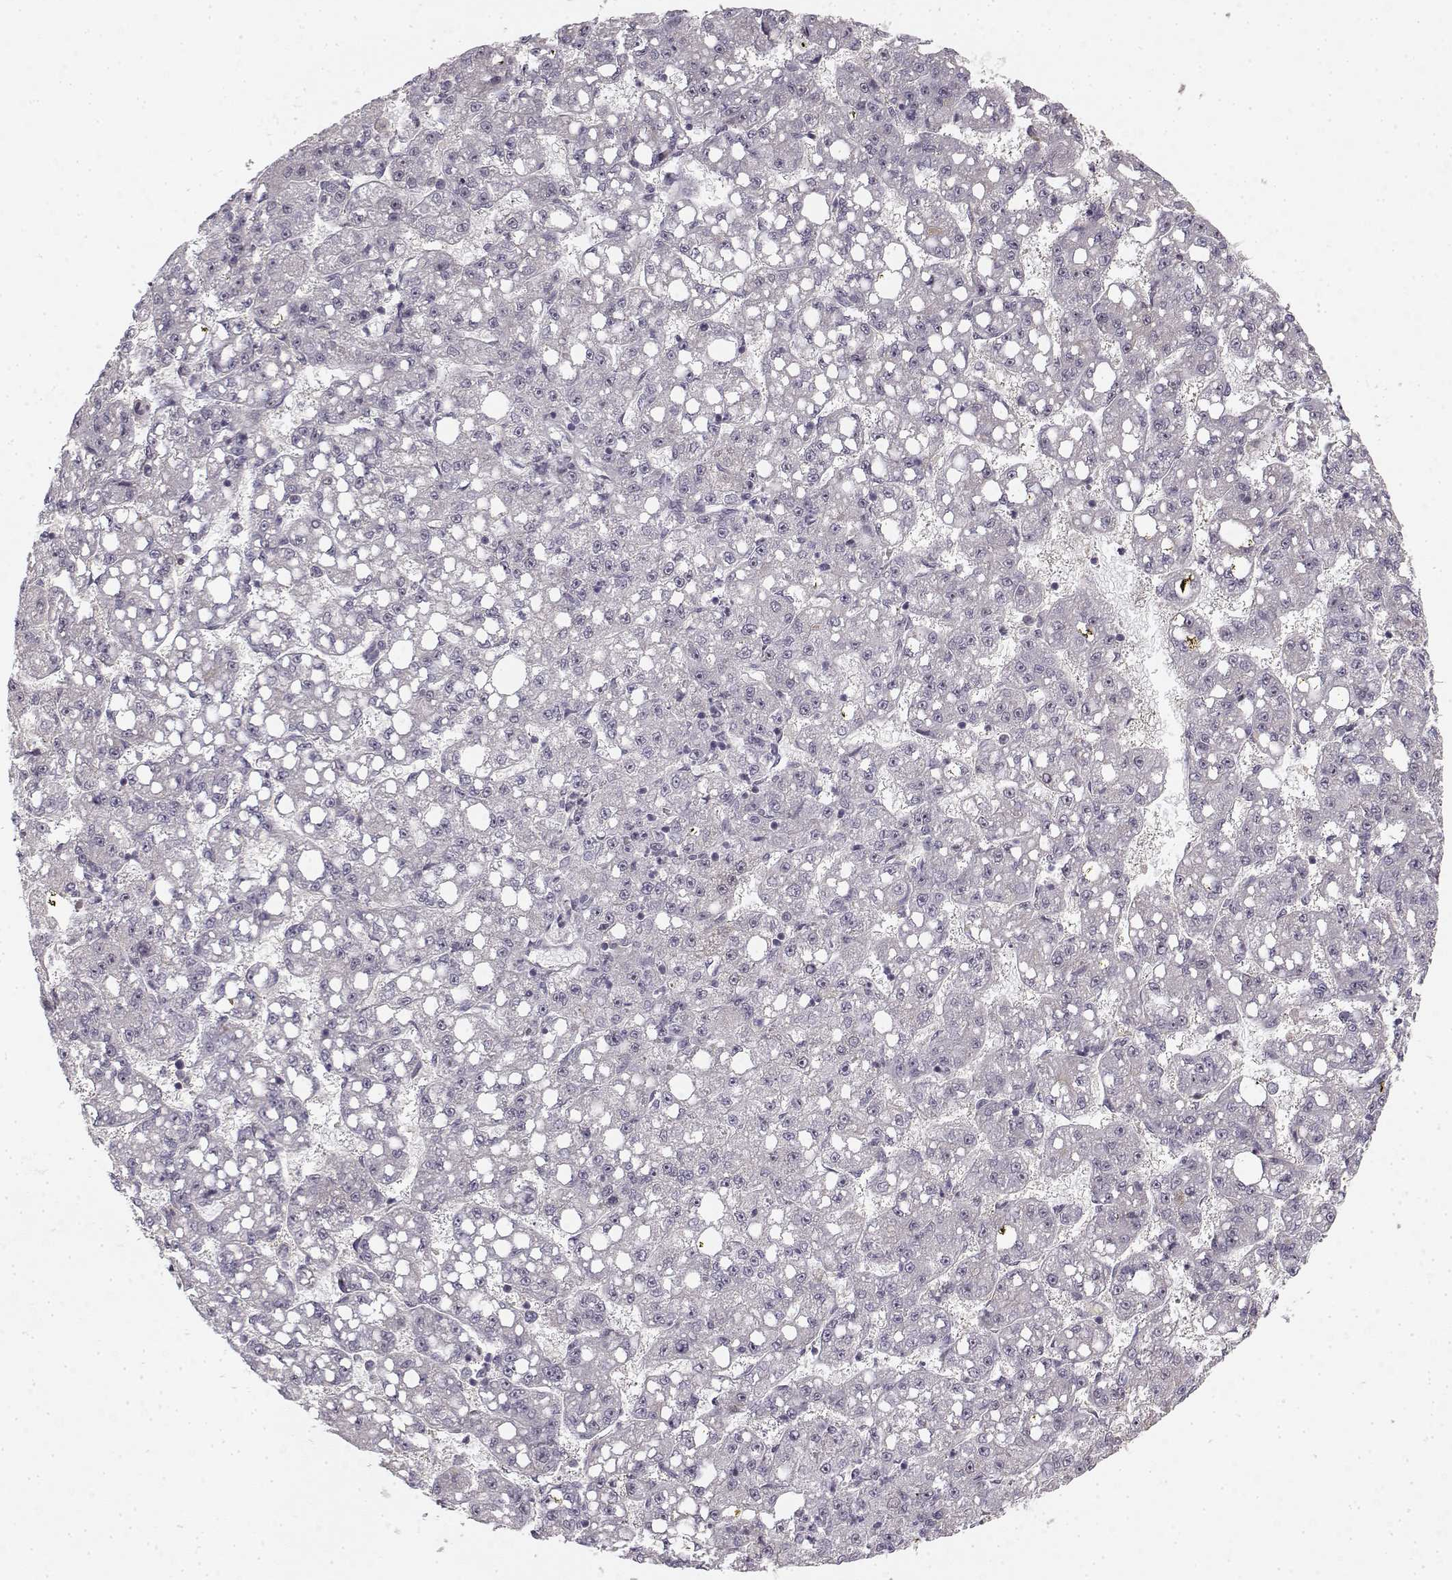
{"staining": {"intensity": "negative", "quantity": "none", "location": "none"}, "tissue": "liver cancer", "cell_type": "Tumor cells", "image_type": "cancer", "snomed": [{"axis": "morphology", "description": "Carcinoma, Hepatocellular, NOS"}, {"axis": "topography", "description": "Liver"}], "caption": "Protein analysis of hepatocellular carcinoma (liver) reveals no significant expression in tumor cells. (Stains: DAB IHC with hematoxylin counter stain, Microscopy: brightfield microscopy at high magnification).", "gene": "MED12L", "patient": {"sex": "female", "age": 65}}